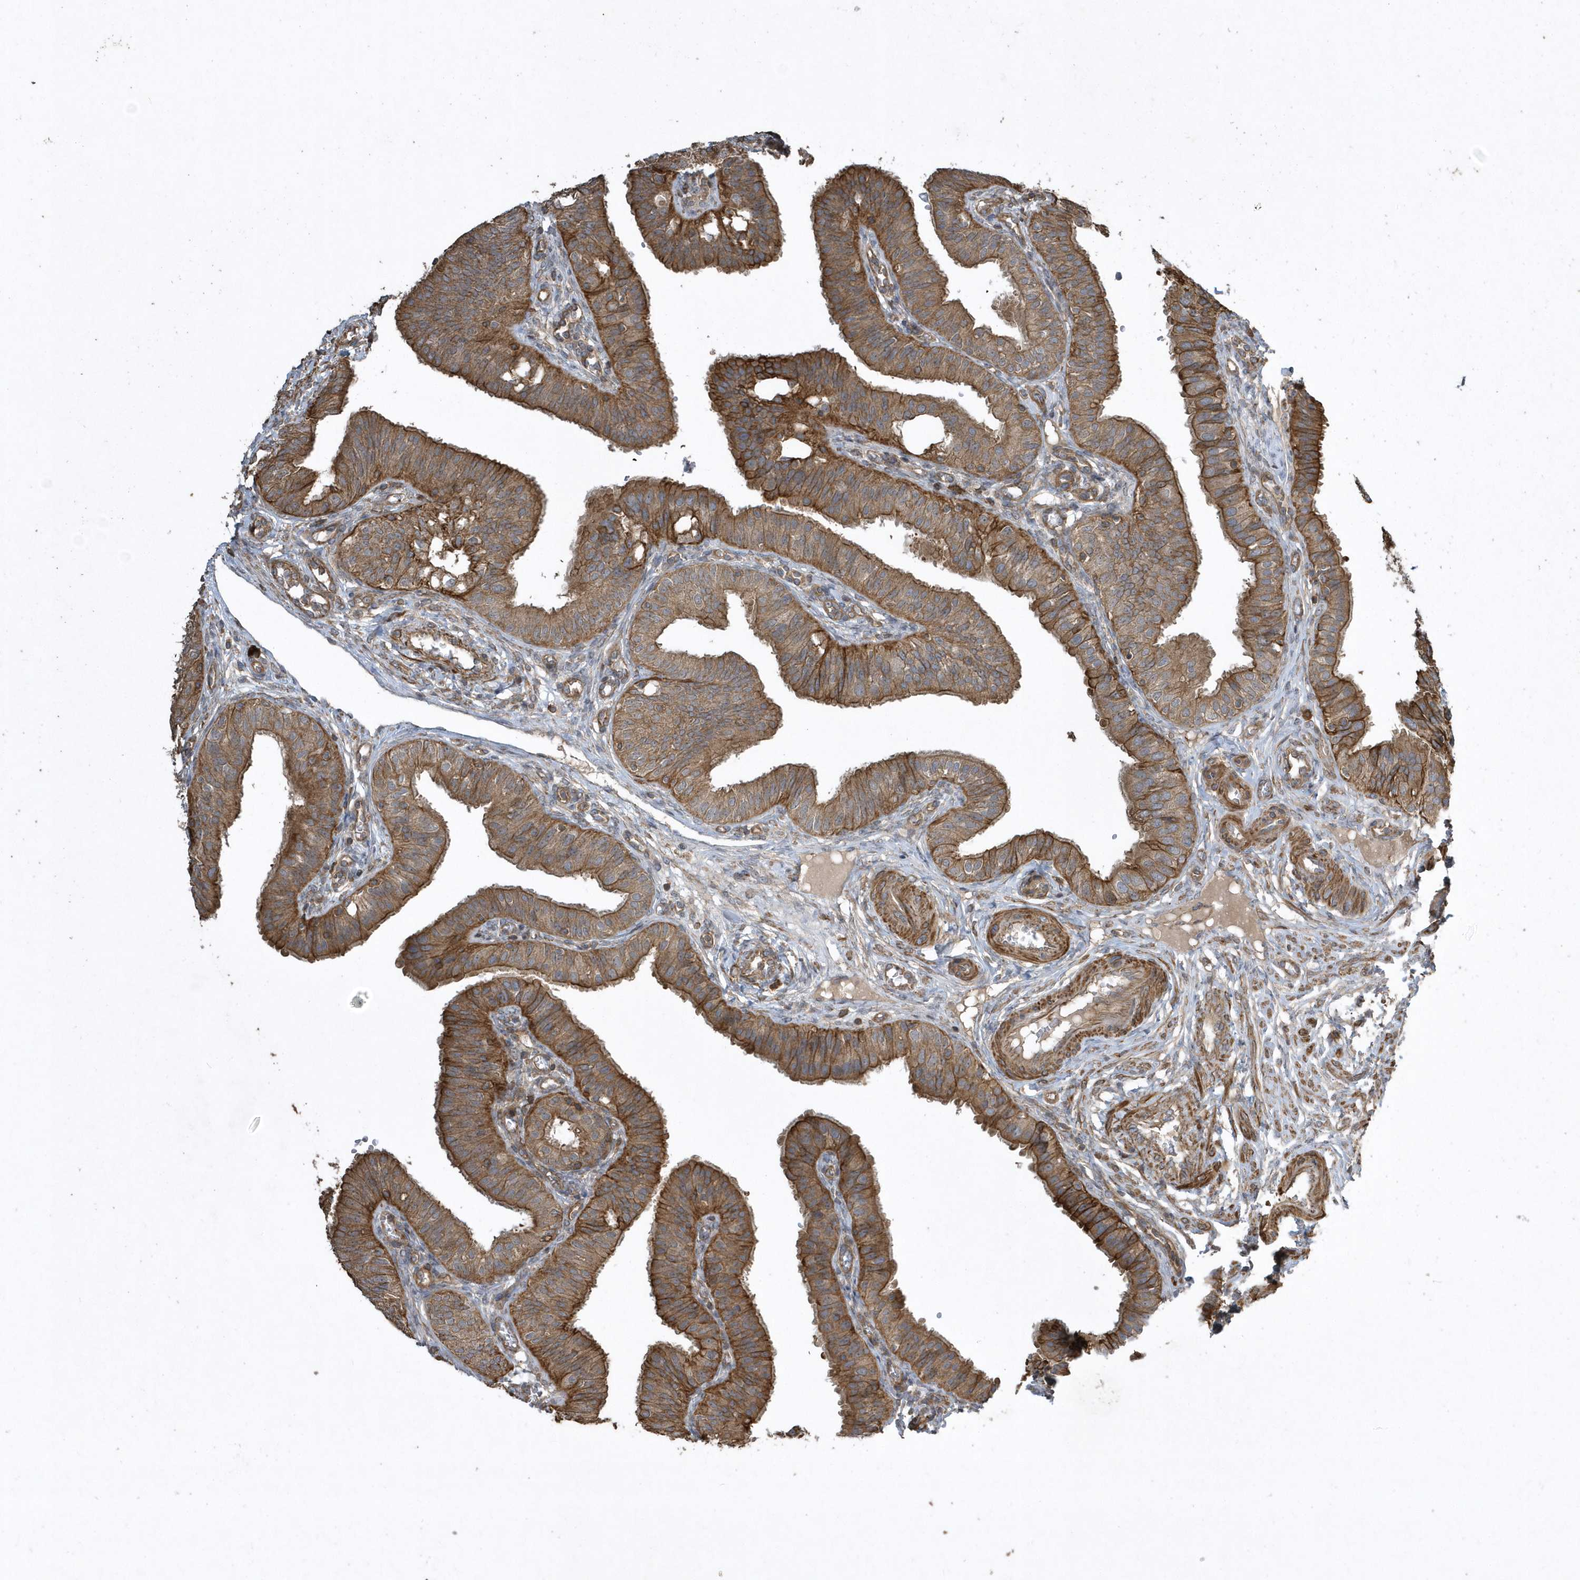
{"staining": {"intensity": "strong", "quantity": ">75%", "location": "cytoplasmic/membranous"}, "tissue": "fallopian tube", "cell_type": "Glandular cells", "image_type": "normal", "snomed": [{"axis": "morphology", "description": "Normal tissue, NOS"}, {"axis": "topography", "description": "Fallopian tube"}, {"axis": "topography", "description": "Ovary"}], "caption": "An IHC image of unremarkable tissue is shown. Protein staining in brown highlights strong cytoplasmic/membranous positivity in fallopian tube within glandular cells.", "gene": "SENP8", "patient": {"sex": "female", "age": 42}}